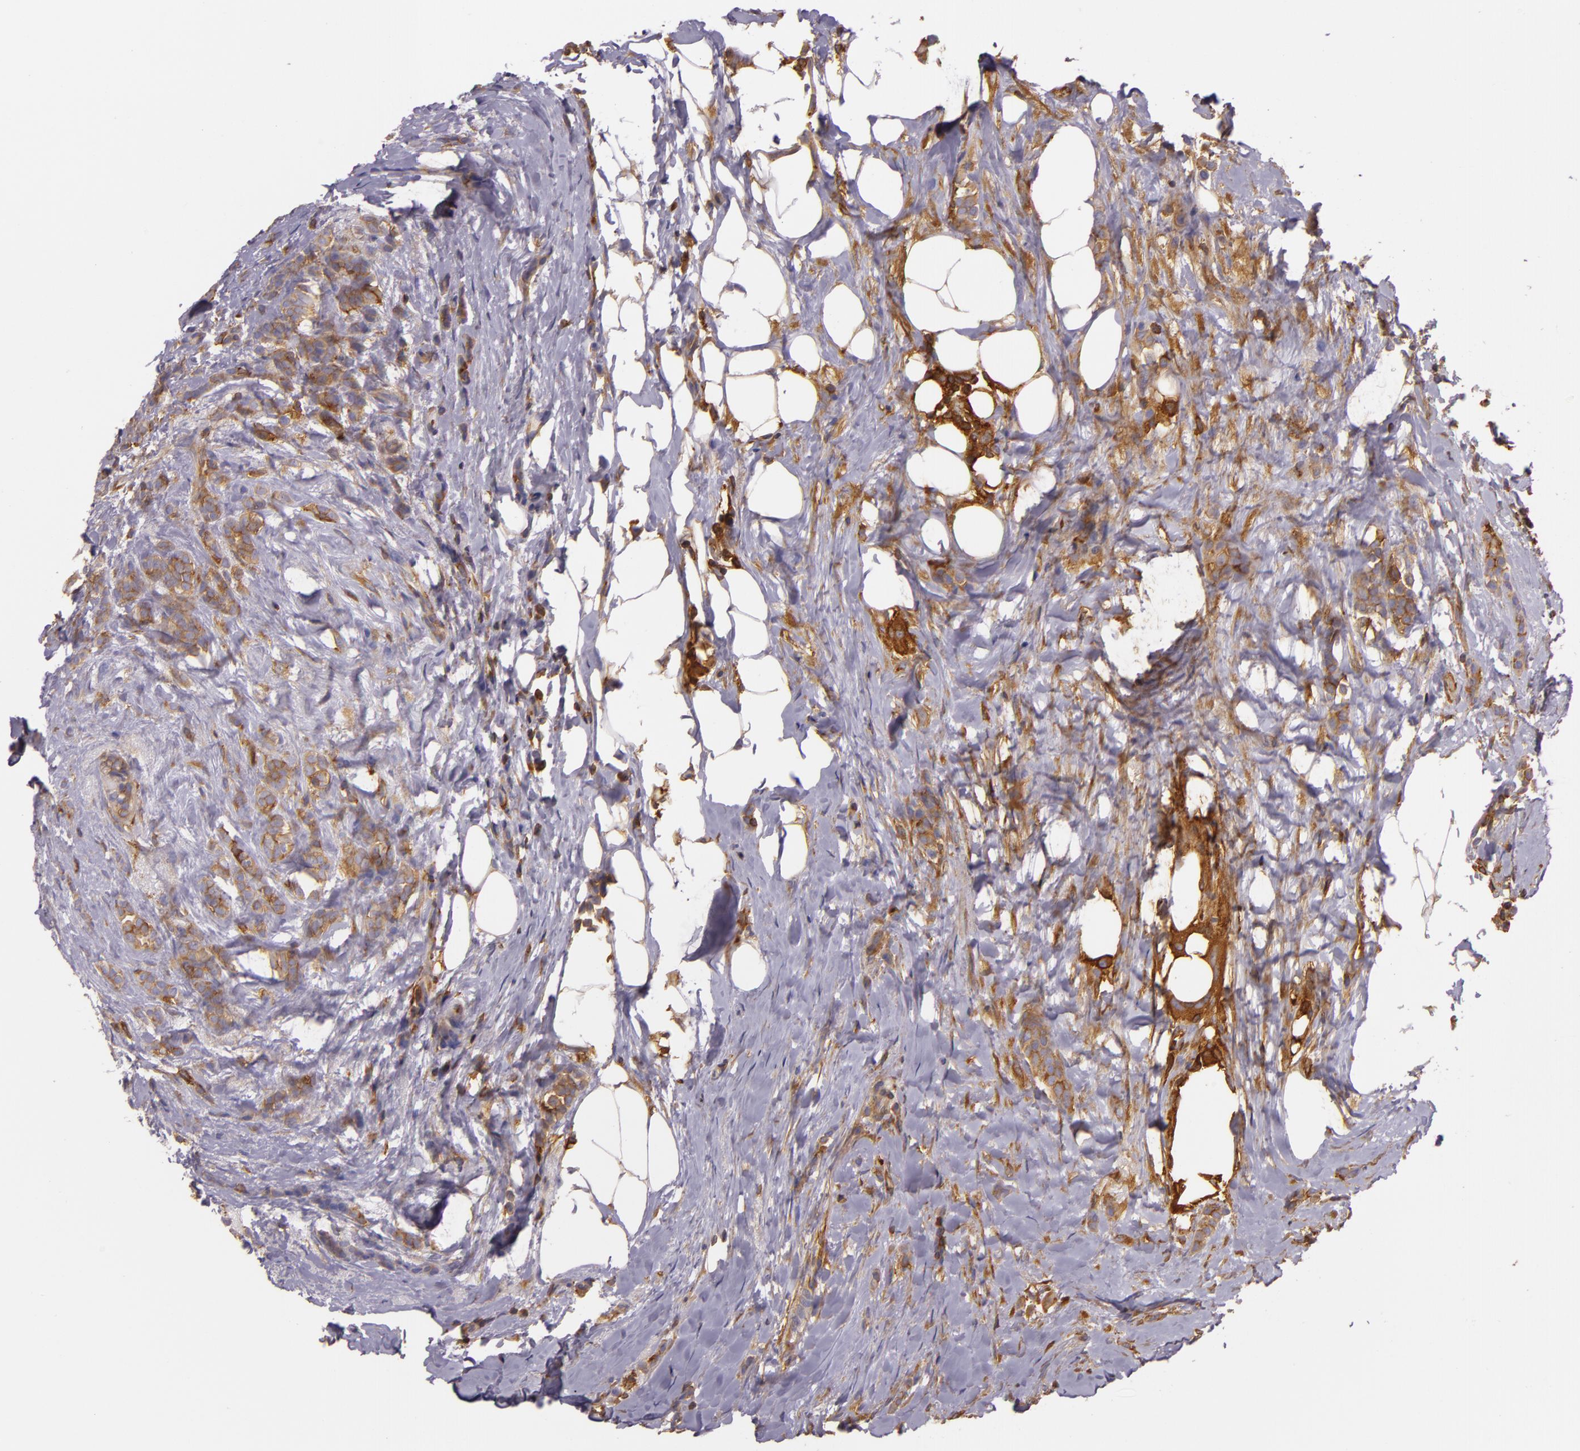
{"staining": {"intensity": "moderate", "quantity": ">75%", "location": "cytoplasmic/membranous"}, "tissue": "breast cancer", "cell_type": "Tumor cells", "image_type": "cancer", "snomed": [{"axis": "morphology", "description": "Lobular carcinoma"}, {"axis": "topography", "description": "Breast"}], "caption": "A micrograph showing moderate cytoplasmic/membranous expression in approximately >75% of tumor cells in breast cancer (lobular carcinoma), as visualized by brown immunohistochemical staining.", "gene": "TLN1", "patient": {"sex": "female", "age": 56}}